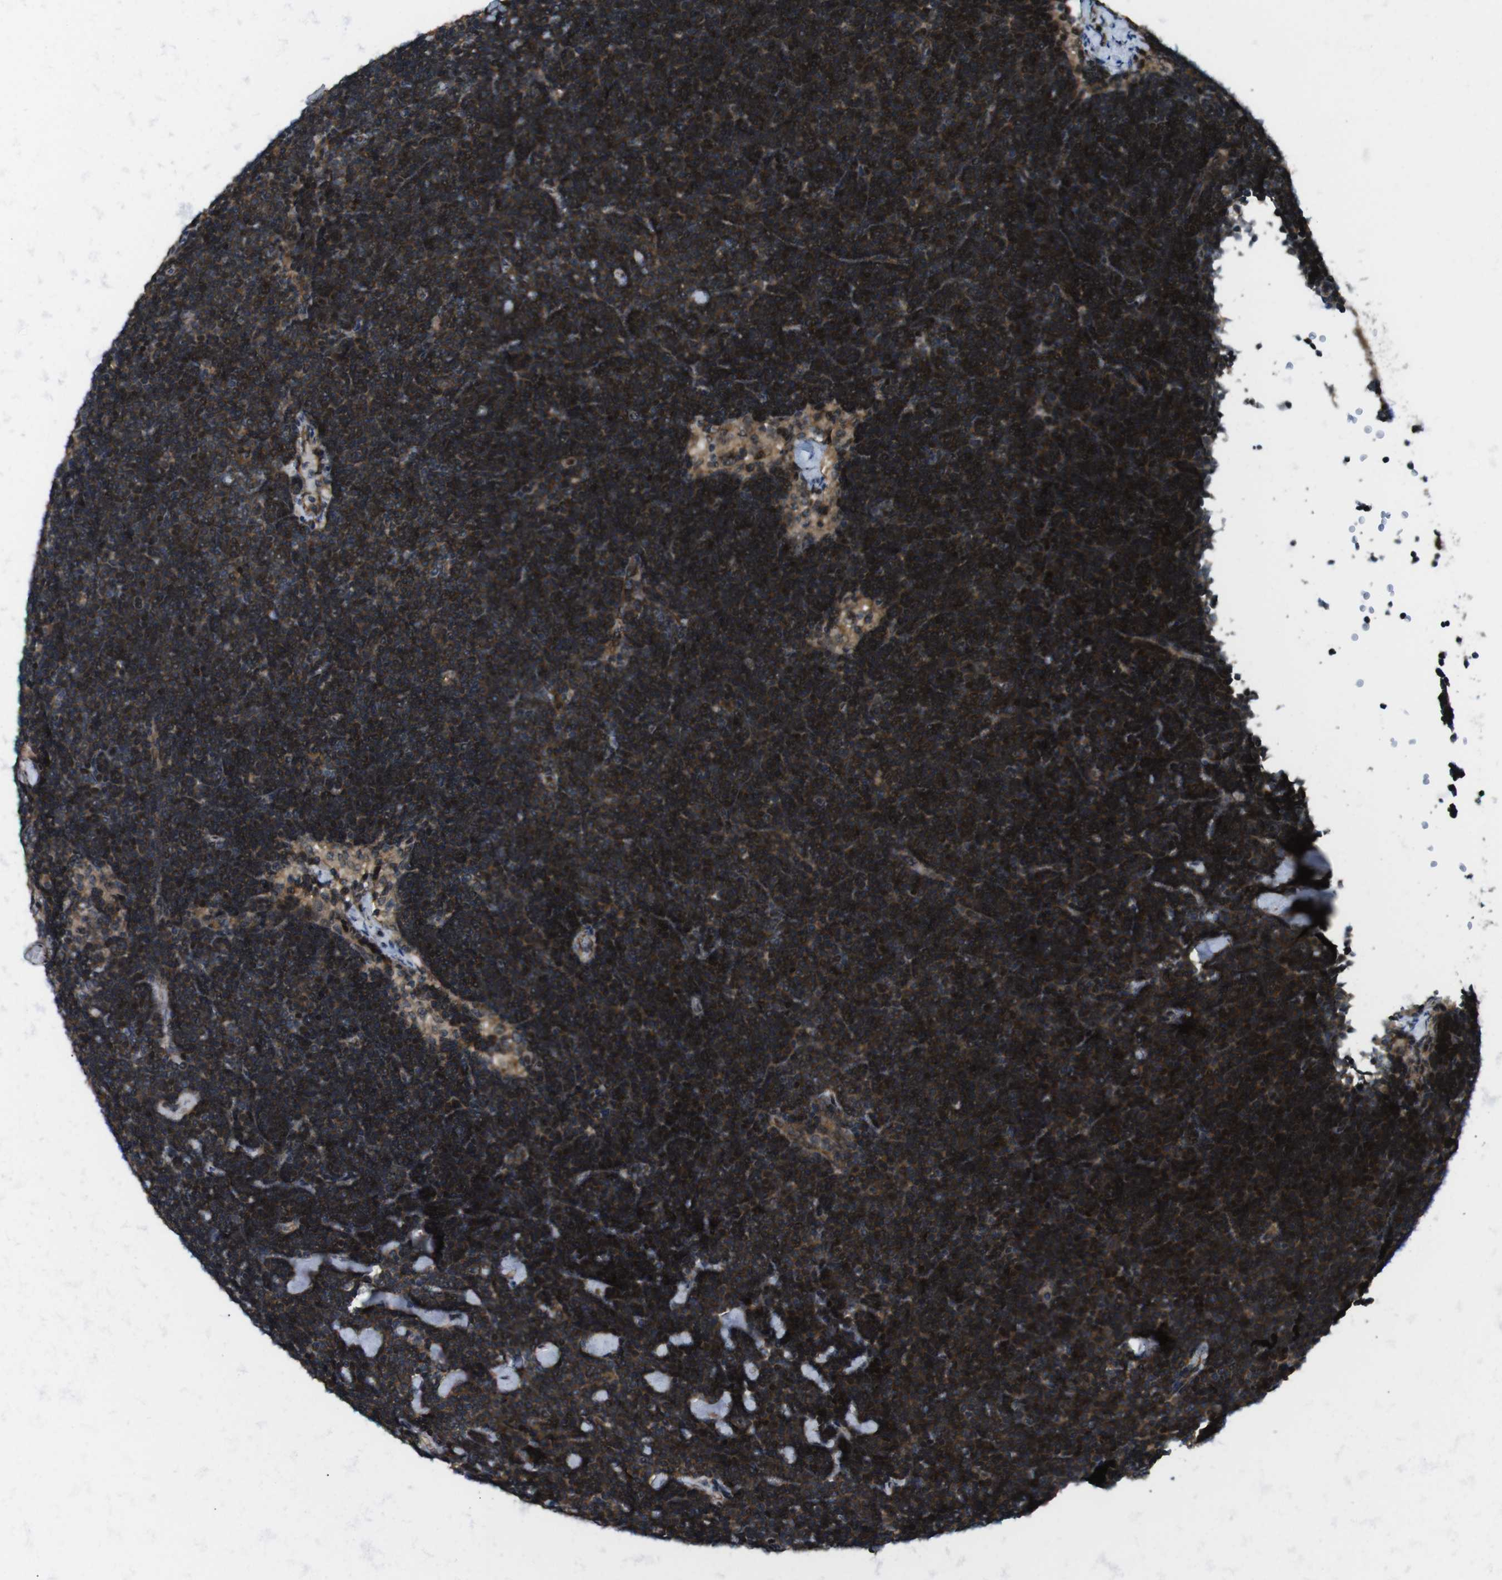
{"staining": {"intensity": "strong", "quantity": ">75%", "location": "cytoplasmic/membranous"}, "tissue": "lymph node", "cell_type": "Germinal center cells", "image_type": "normal", "snomed": [{"axis": "morphology", "description": "Normal tissue, NOS"}, {"axis": "topography", "description": "Lymph node"}], "caption": "An IHC image of benign tissue is shown. Protein staining in brown labels strong cytoplasmic/membranous positivity in lymph node within germinal center cells.", "gene": "TIAM2", "patient": {"sex": "male", "age": 63}}